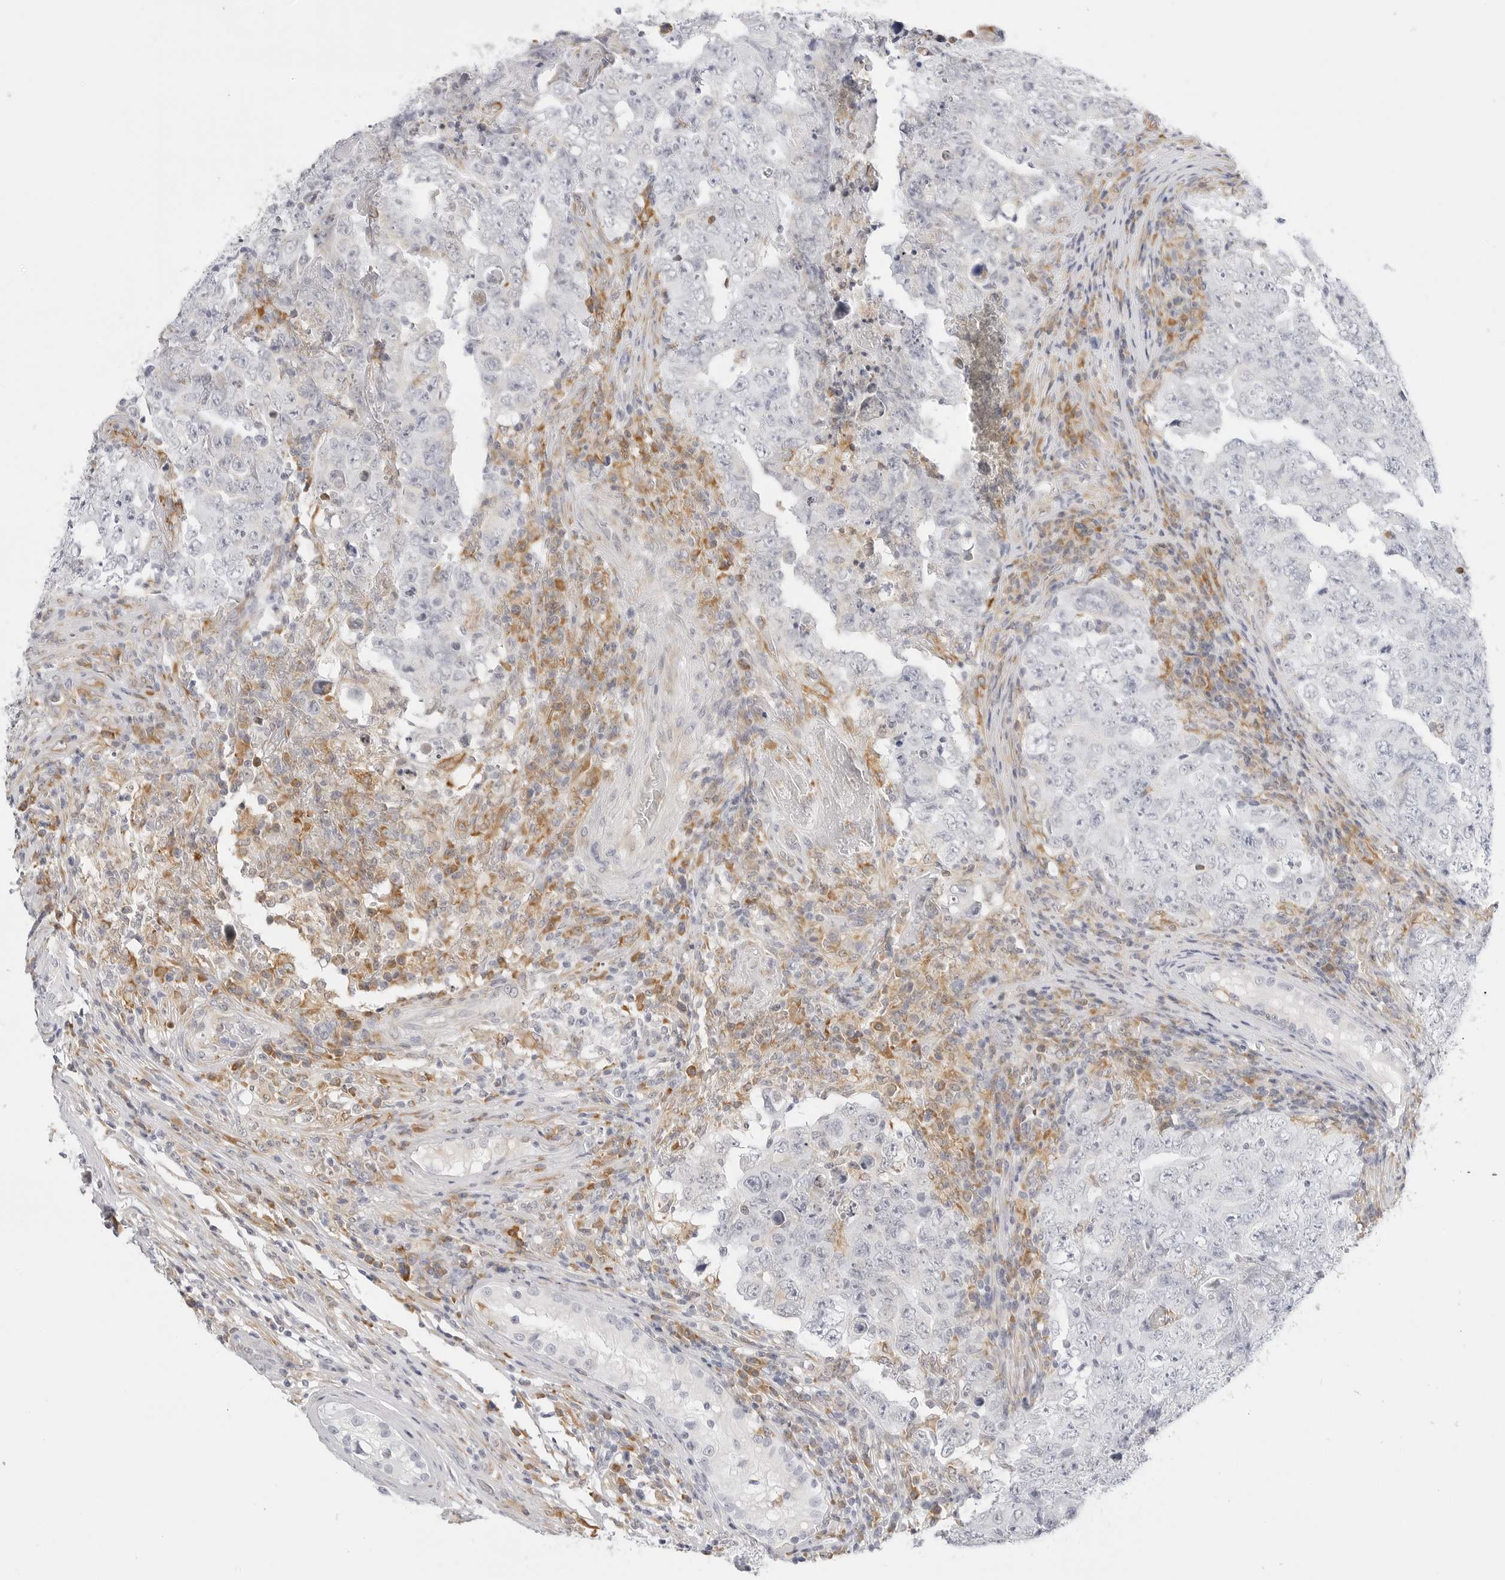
{"staining": {"intensity": "negative", "quantity": "none", "location": "none"}, "tissue": "testis cancer", "cell_type": "Tumor cells", "image_type": "cancer", "snomed": [{"axis": "morphology", "description": "Carcinoma, Embryonal, NOS"}, {"axis": "topography", "description": "Testis"}], "caption": "DAB (3,3'-diaminobenzidine) immunohistochemical staining of testis cancer displays no significant staining in tumor cells.", "gene": "THEM4", "patient": {"sex": "male", "age": 26}}